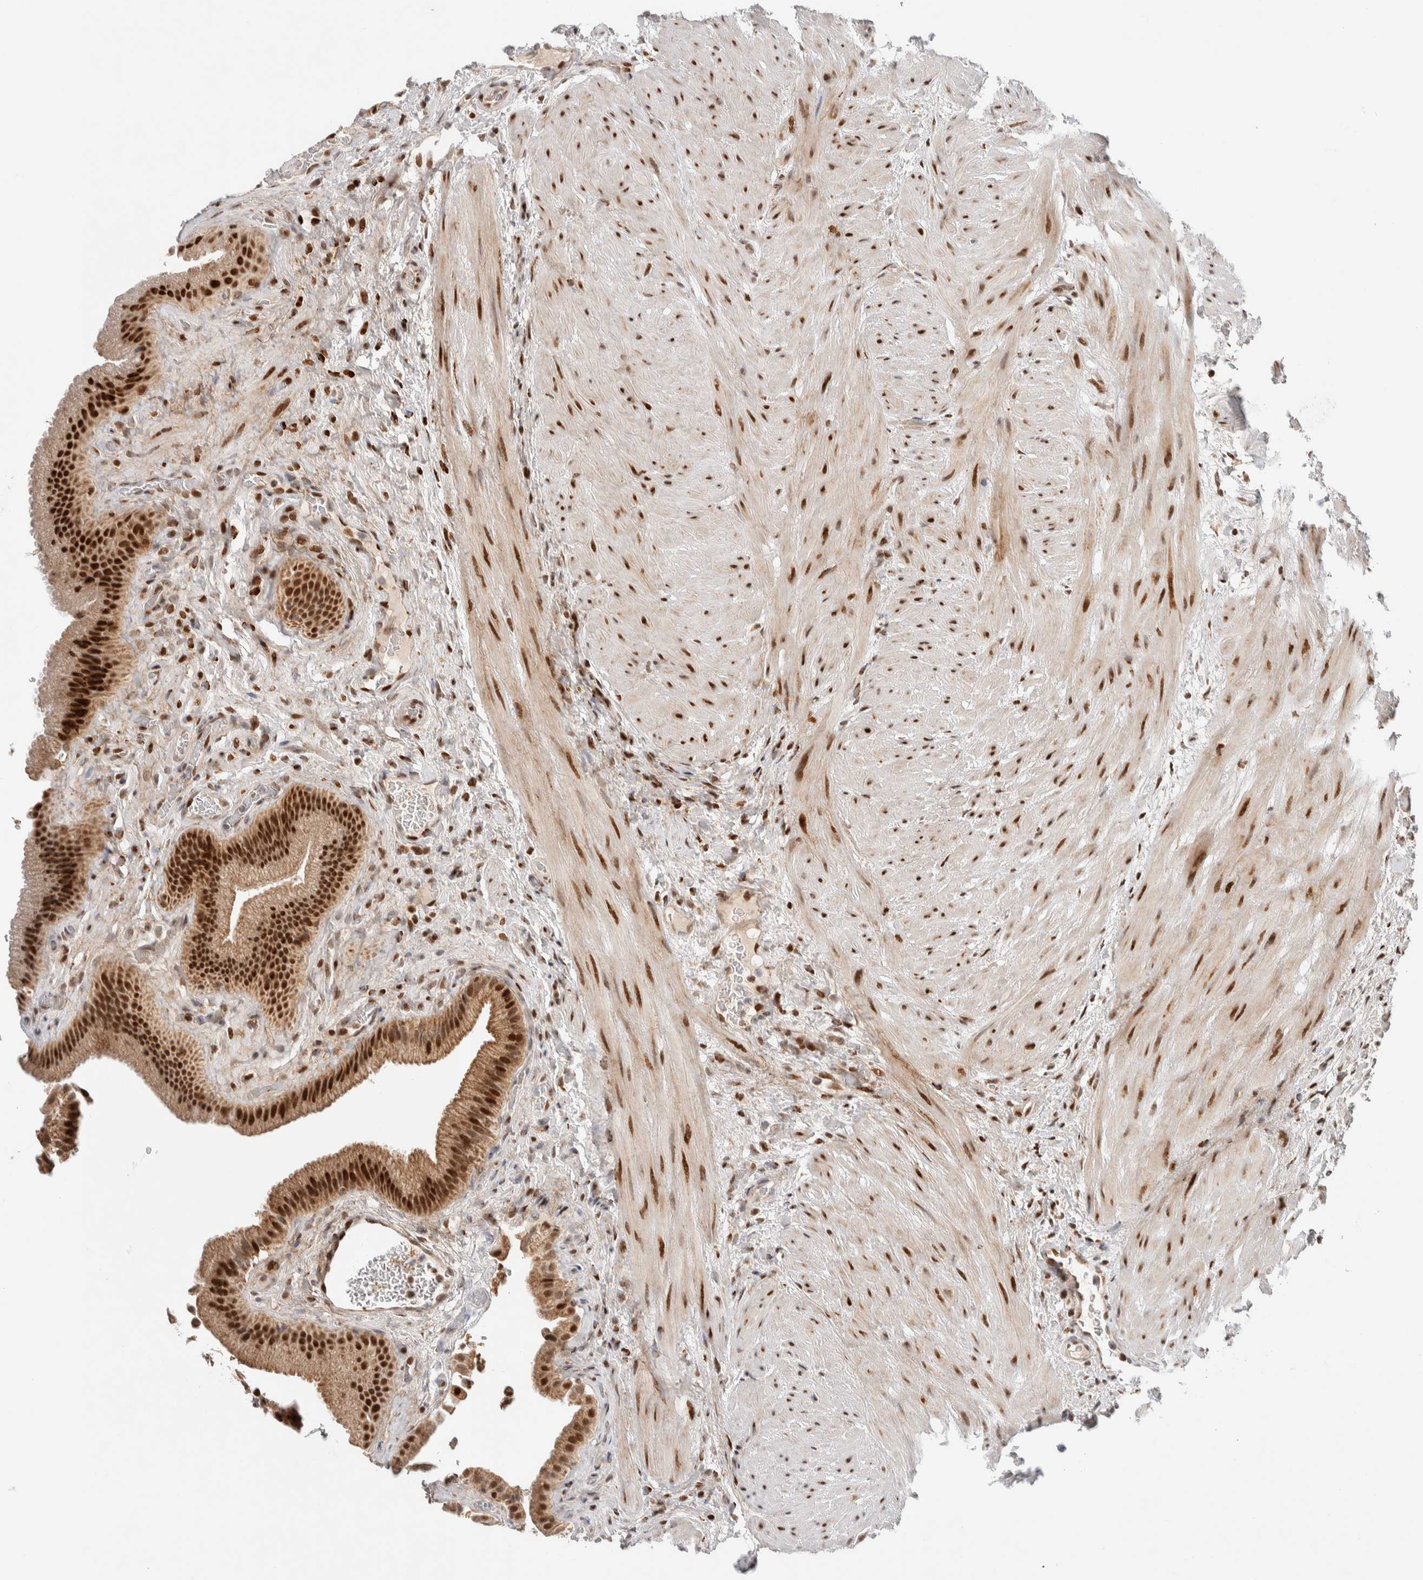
{"staining": {"intensity": "strong", "quantity": ">75%", "location": "nuclear"}, "tissue": "gallbladder", "cell_type": "Glandular cells", "image_type": "normal", "snomed": [{"axis": "morphology", "description": "Normal tissue, NOS"}, {"axis": "topography", "description": "Gallbladder"}], "caption": "Gallbladder stained with DAB immunohistochemistry shows high levels of strong nuclear expression in approximately >75% of glandular cells.", "gene": "TSPAN32", "patient": {"sex": "male", "age": 49}}